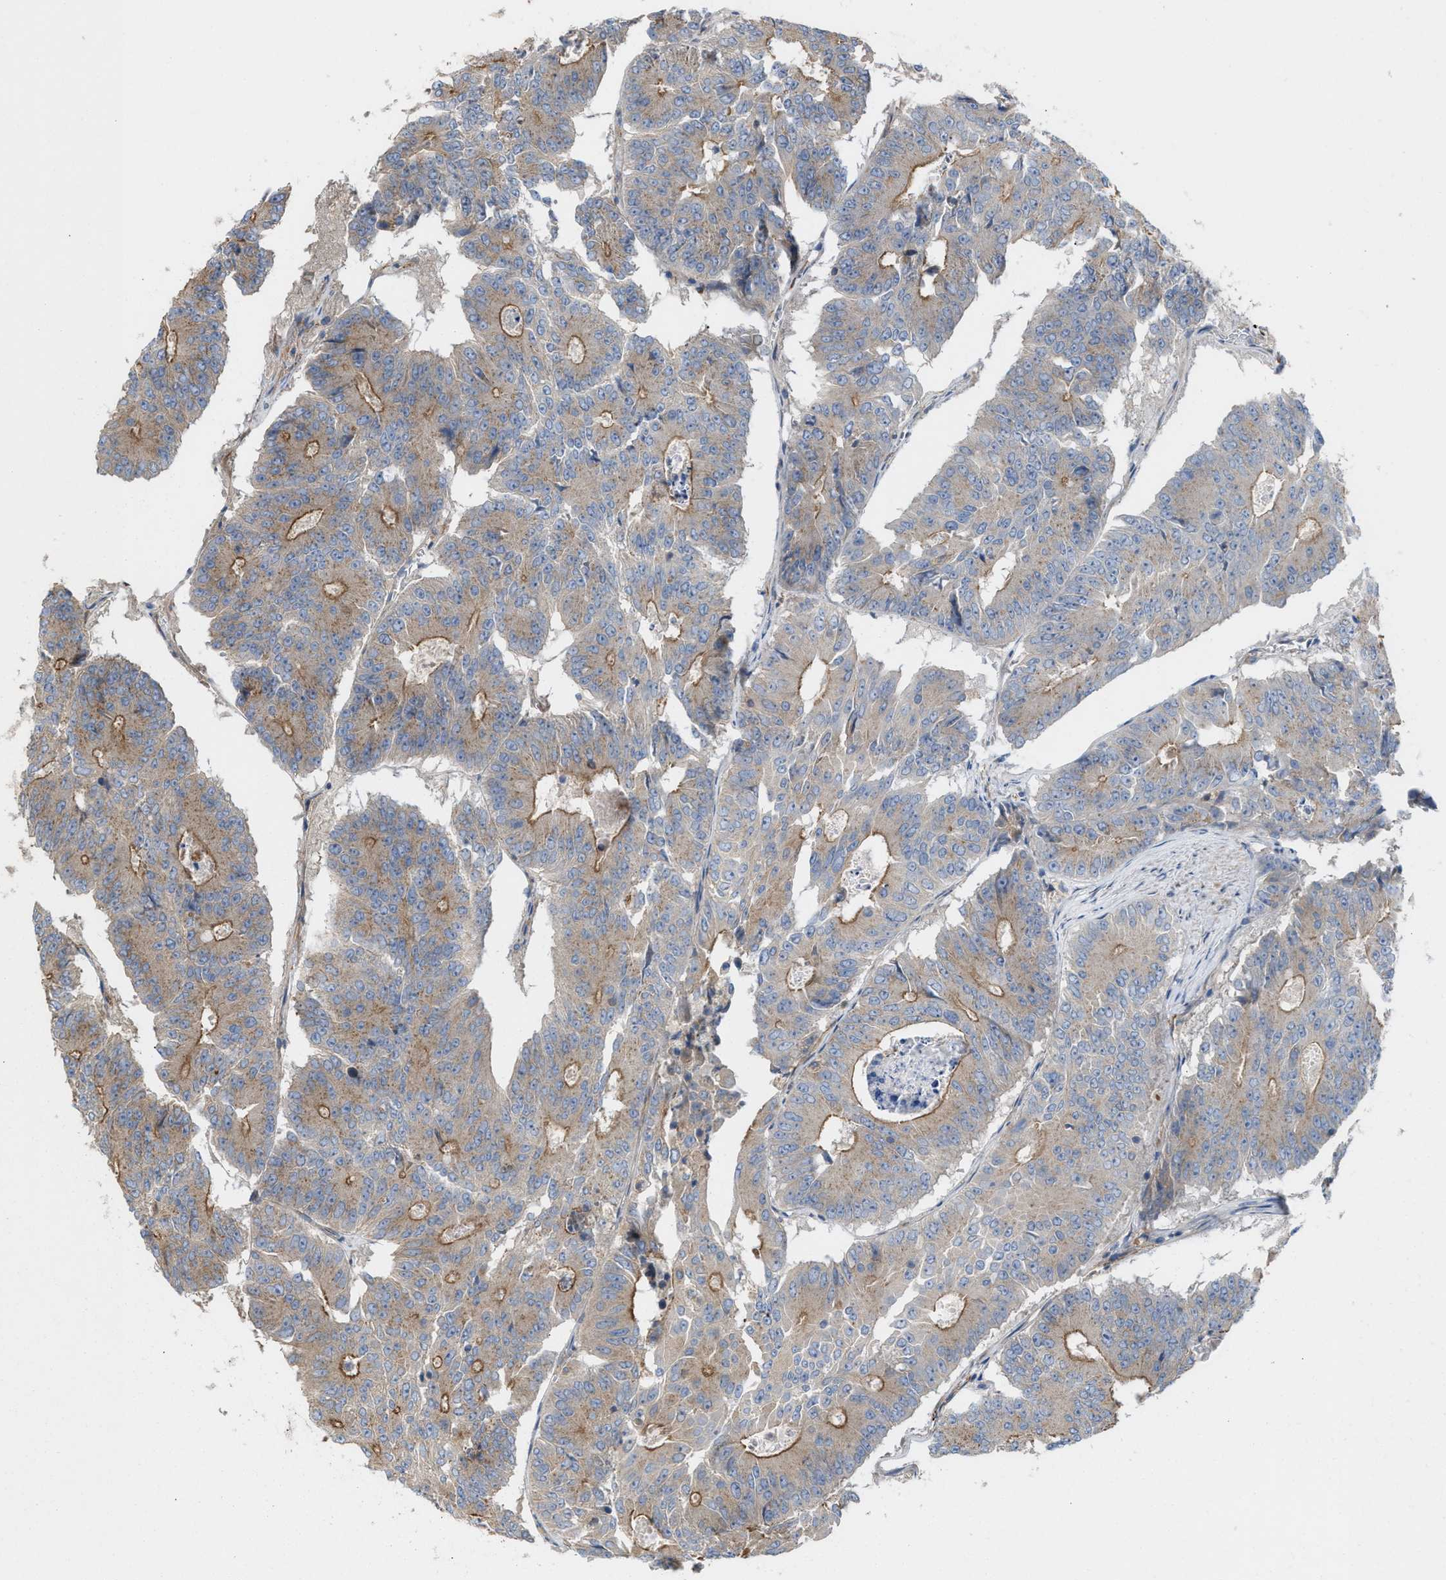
{"staining": {"intensity": "weak", "quantity": "25%-75%", "location": "cytoplasmic/membranous"}, "tissue": "colorectal cancer", "cell_type": "Tumor cells", "image_type": "cancer", "snomed": [{"axis": "morphology", "description": "Adenocarcinoma, NOS"}, {"axis": "topography", "description": "Colon"}], "caption": "Colorectal cancer (adenocarcinoma) was stained to show a protein in brown. There is low levels of weak cytoplasmic/membranous staining in about 25%-75% of tumor cells. The protein of interest is stained brown, and the nuclei are stained in blue (DAB IHC with brightfield microscopy, high magnification).", "gene": "EPS15L1", "patient": {"sex": "male", "age": 87}}